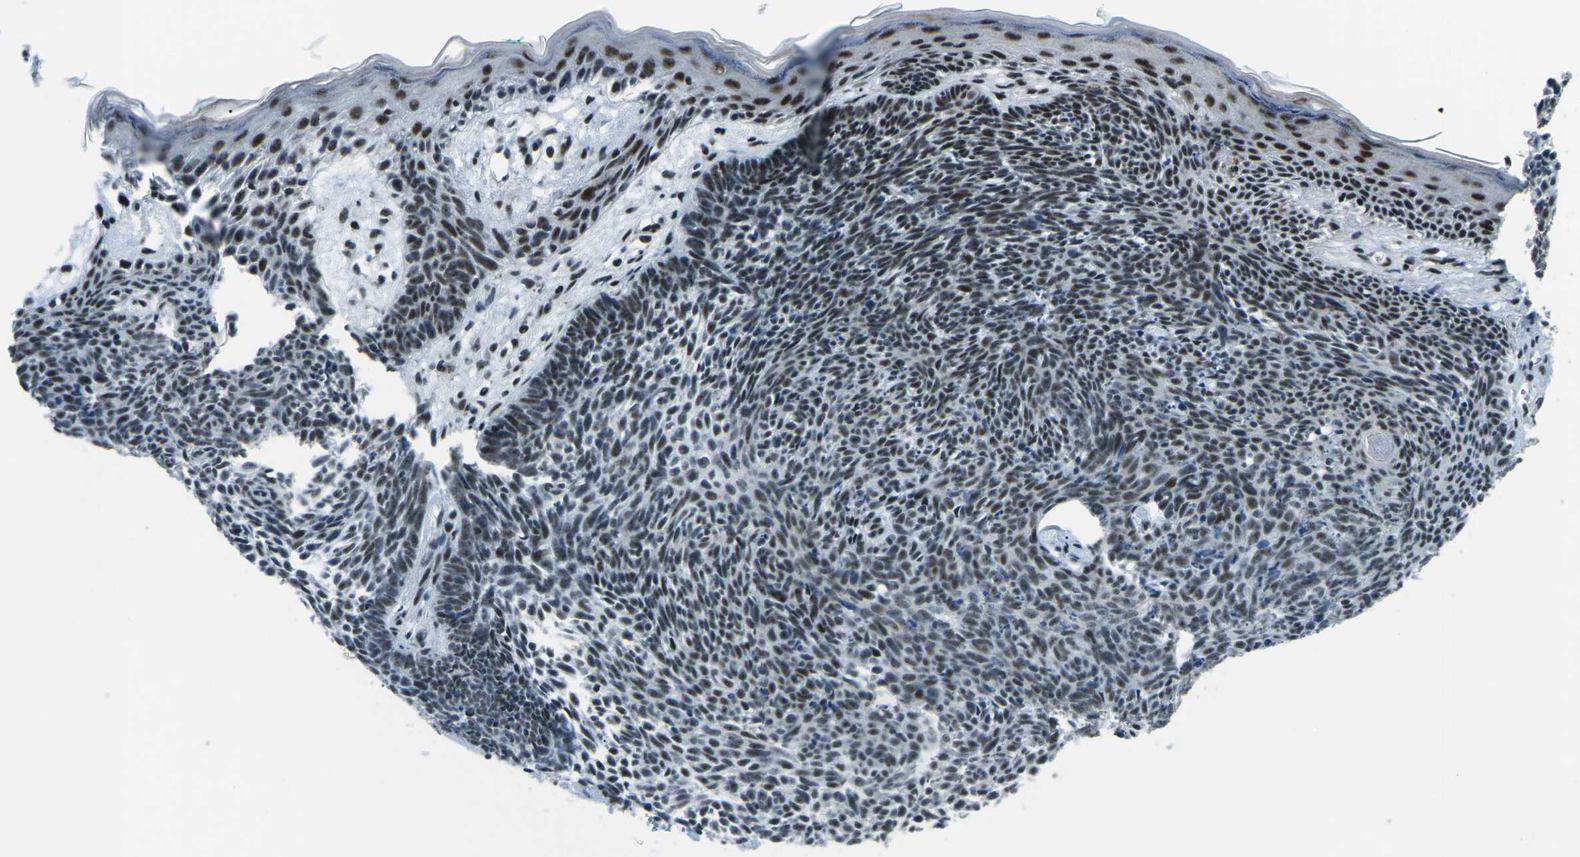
{"staining": {"intensity": "weak", "quantity": ">75%", "location": "nuclear"}, "tissue": "skin cancer", "cell_type": "Tumor cells", "image_type": "cancer", "snomed": [{"axis": "morphology", "description": "Basal cell carcinoma"}, {"axis": "topography", "description": "Skin"}], "caption": "Immunohistochemical staining of human basal cell carcinoma (skin) displays low levels of weak nuclear expression in about >75% of tumor cells. (Brightfield microscopy of DAB IHC at high magnification).", "gene": "RBL2", "patient": {"sex": "male", "age": 60}}